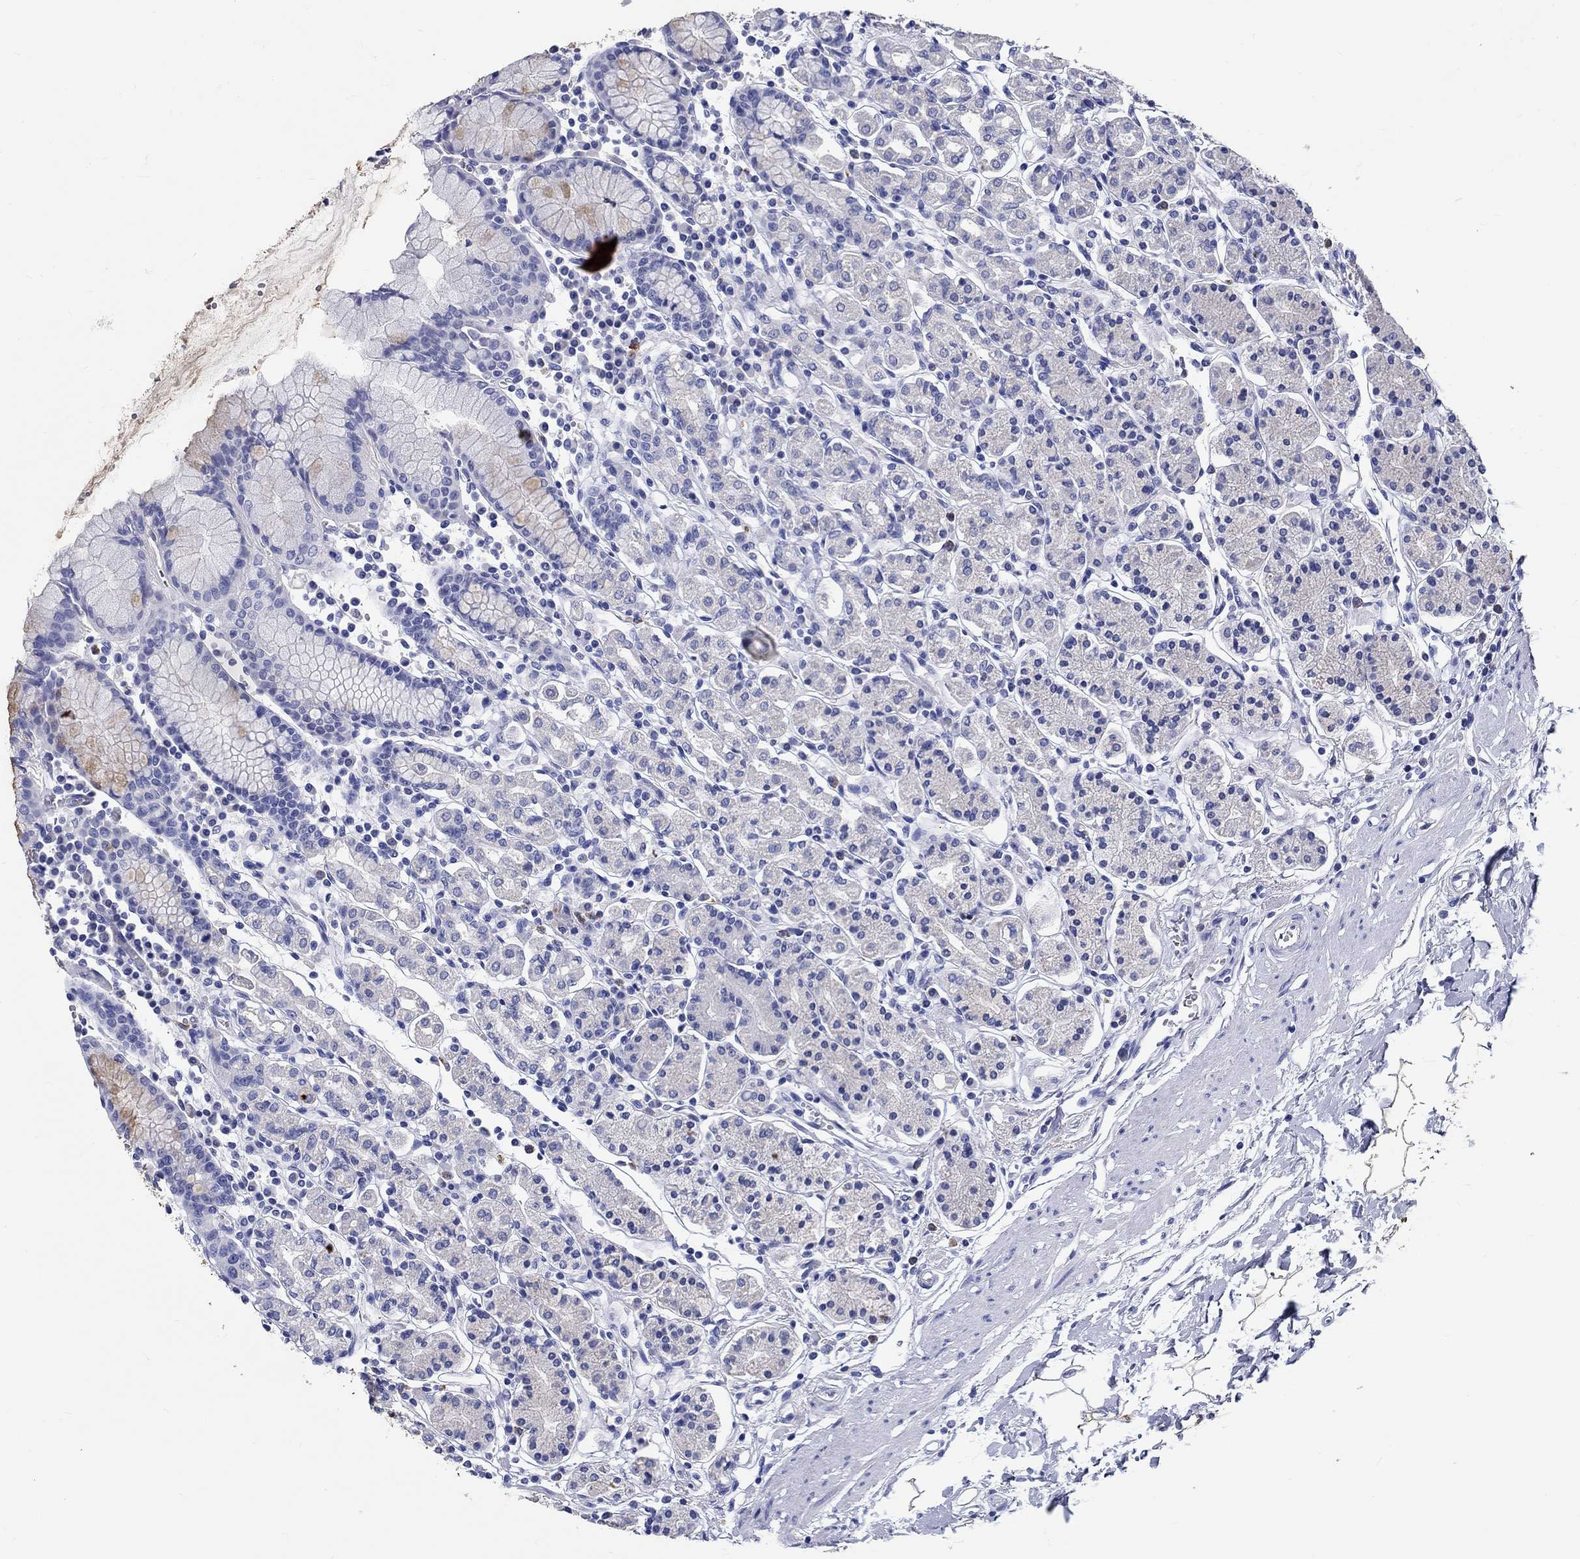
{"staining": {"intensity": "weak", "quantity": "<25%", "location": "cytoplasmic/membranous"}, "tissue": "stomach", "cell_type": "Glandular cells", "image_type": "normal", "snomed": [{"axis": "morphology", "description": "Normal tissue, NOS"}, {"axis": "topography", "description": "Stomach, upper"}, {"axis": "topography", "description": "Stomach"}], "caption": "This is a micrograph of immunohistochemistry staining of unremarkable stomach, which shows no expression in glandular cells.", "gene": "EPX", "patient": {"sex": "male", "age": 62}}